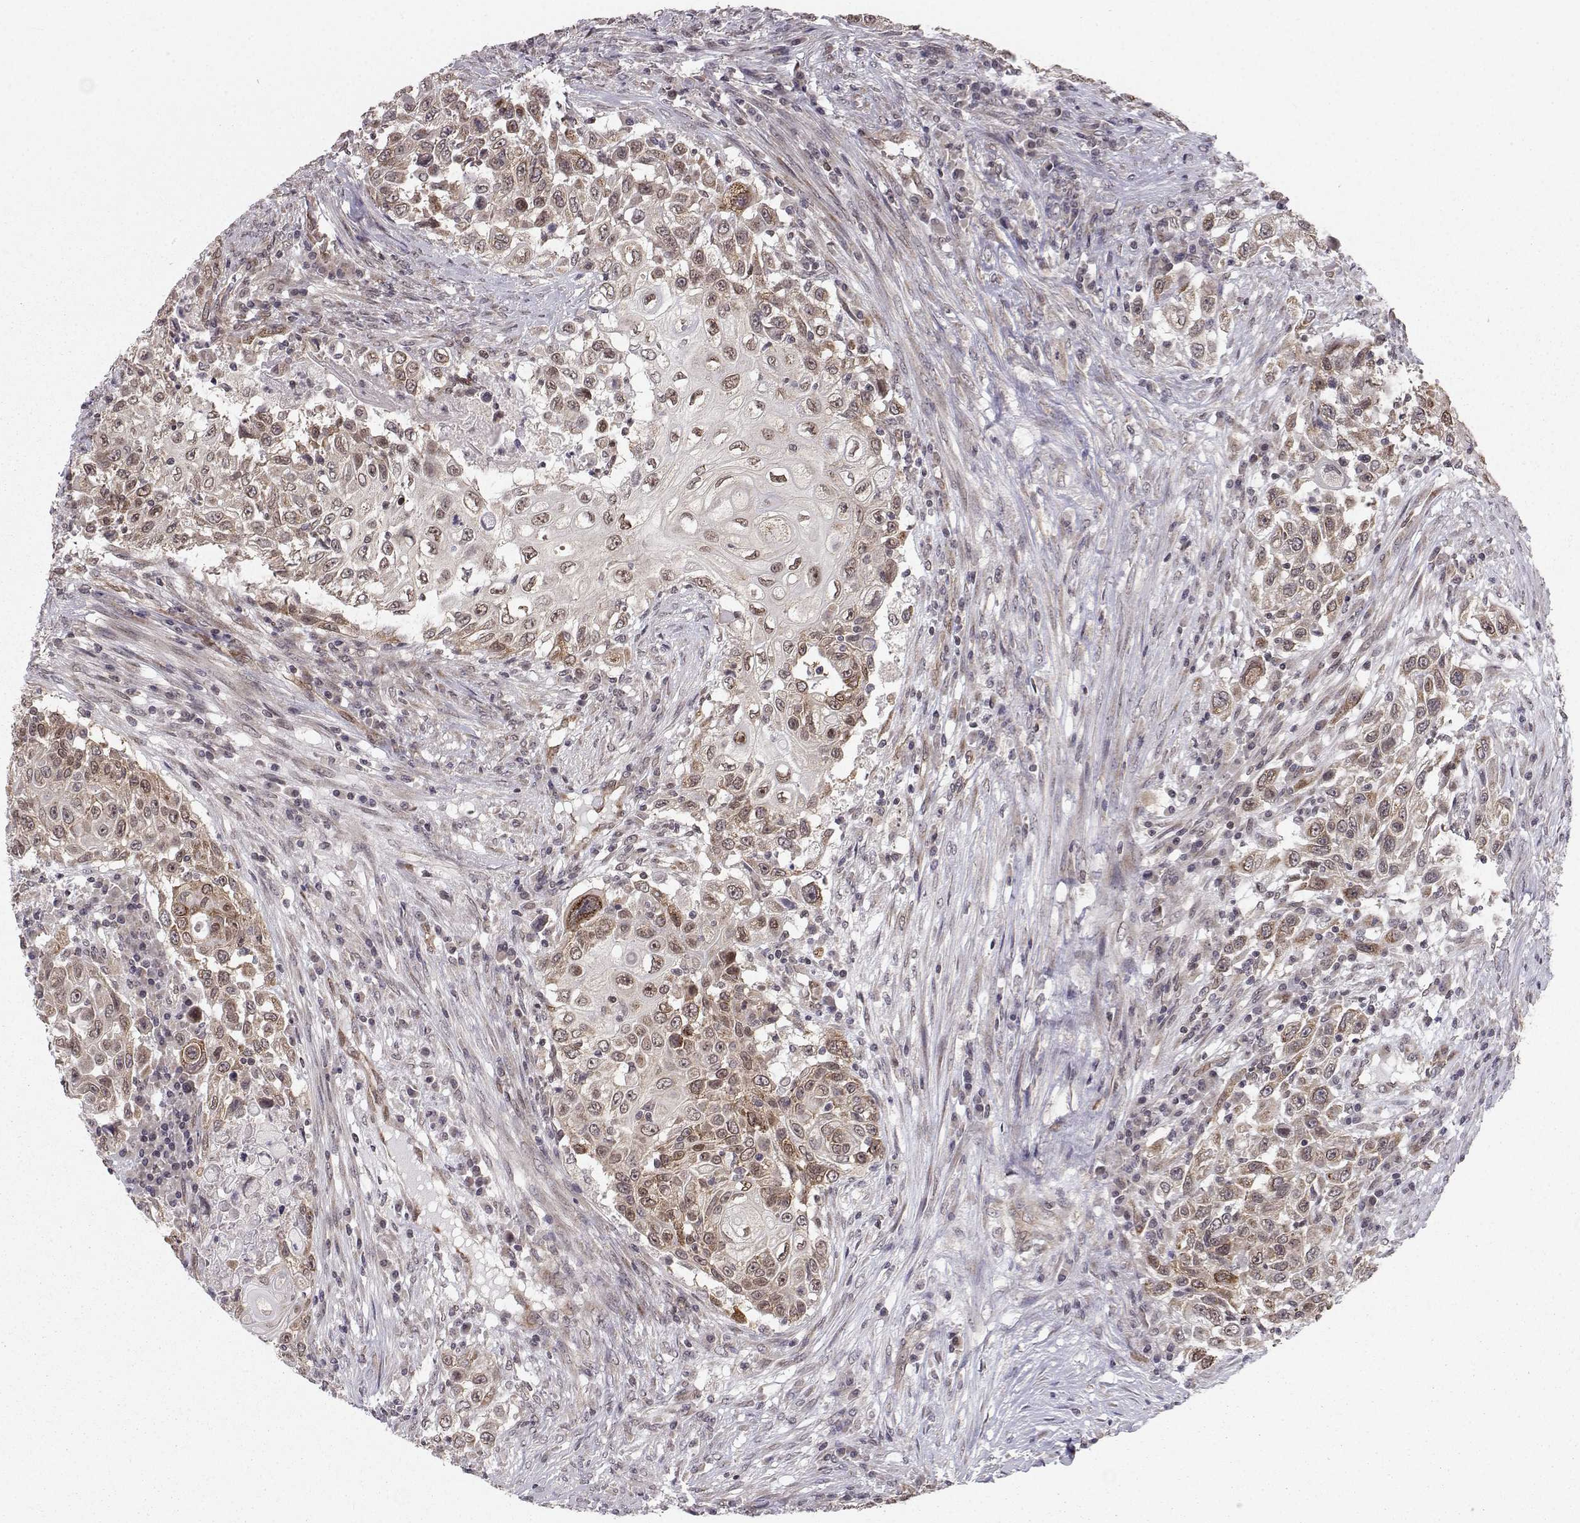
{"staining": {"intensity": "moderate", "quantity": ">75%", "location": "cytoplasmic/membranous"}, "tissue": "urothelial cancer", "cell_type": "Tumor cells", "image_type": "cancer", "snomed": [{"axis": "morphology", "description": "Urothelial carcinoma, High grade"}, {"axis": "topography", "description": "Urinary bladder"}], "caption": "Human urothelial cancer stained with a protein marker demonstrates moderate staining in tumor cells.", "gene": "PKN2", "patient": {"sex": "female", "age": 56}}